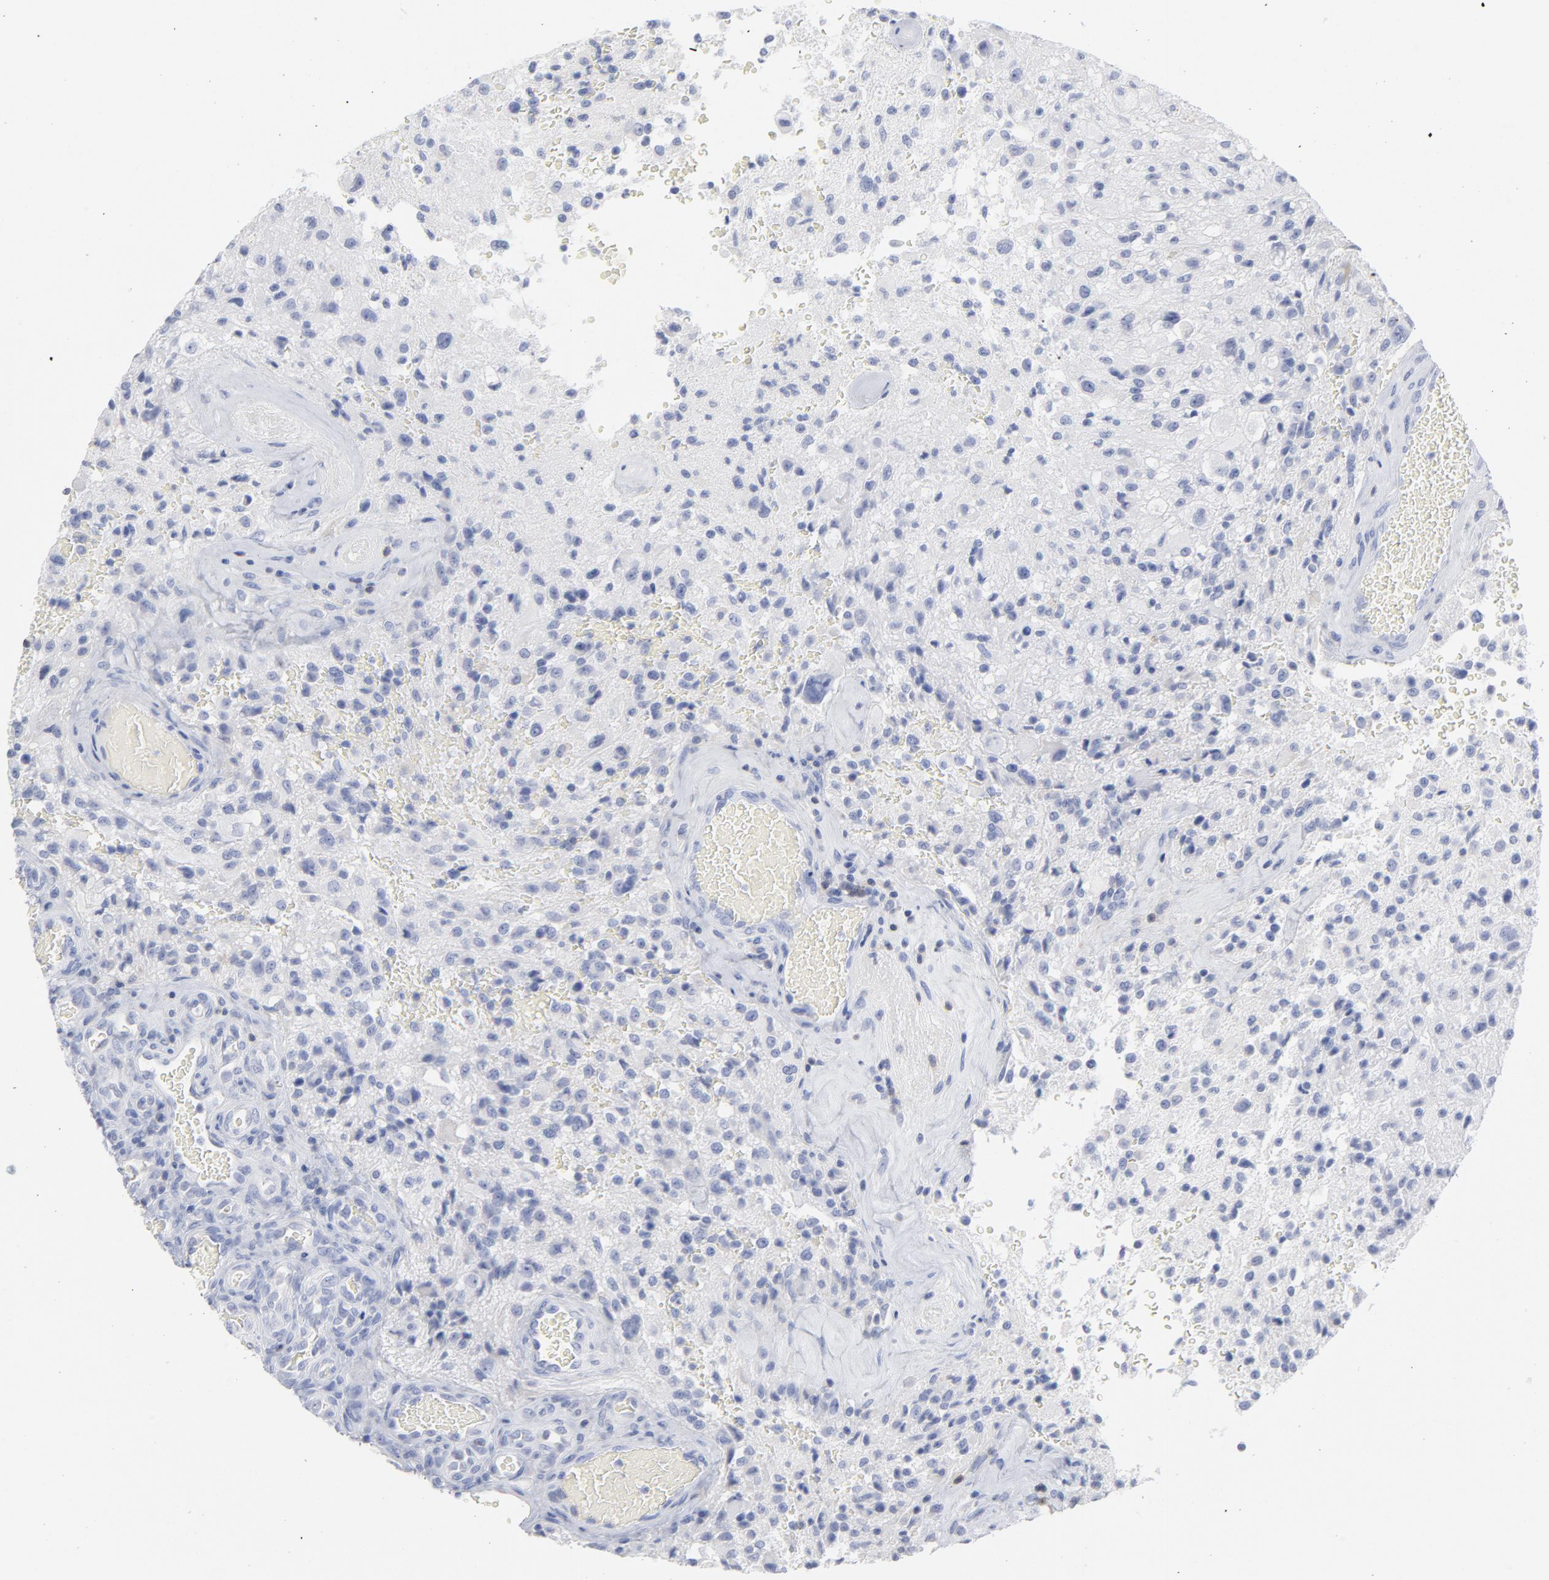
{"staining": {"intensity": "negative", "quantity": "none", "location": "none"}, "tissue": "glioma", "cell_type": "Tumor cells", "image_type": "cancer", "snomed": [{"axis": "morphology", "description": "Normal tissue, NOS"}, {"axis": "morphology", "description": "Glioma, malignant, High grade"}, {"axis": "topography", "description": "Cerebral cortex"}], "caption": "High magnification brightfield microscopy of glioma stained with DAB (brown) and counterstained with hematoxylin (blue): tumor cells show no significant expression.", "gene": "P2RY8", "patient": {"sex": "male", "age": 56}}